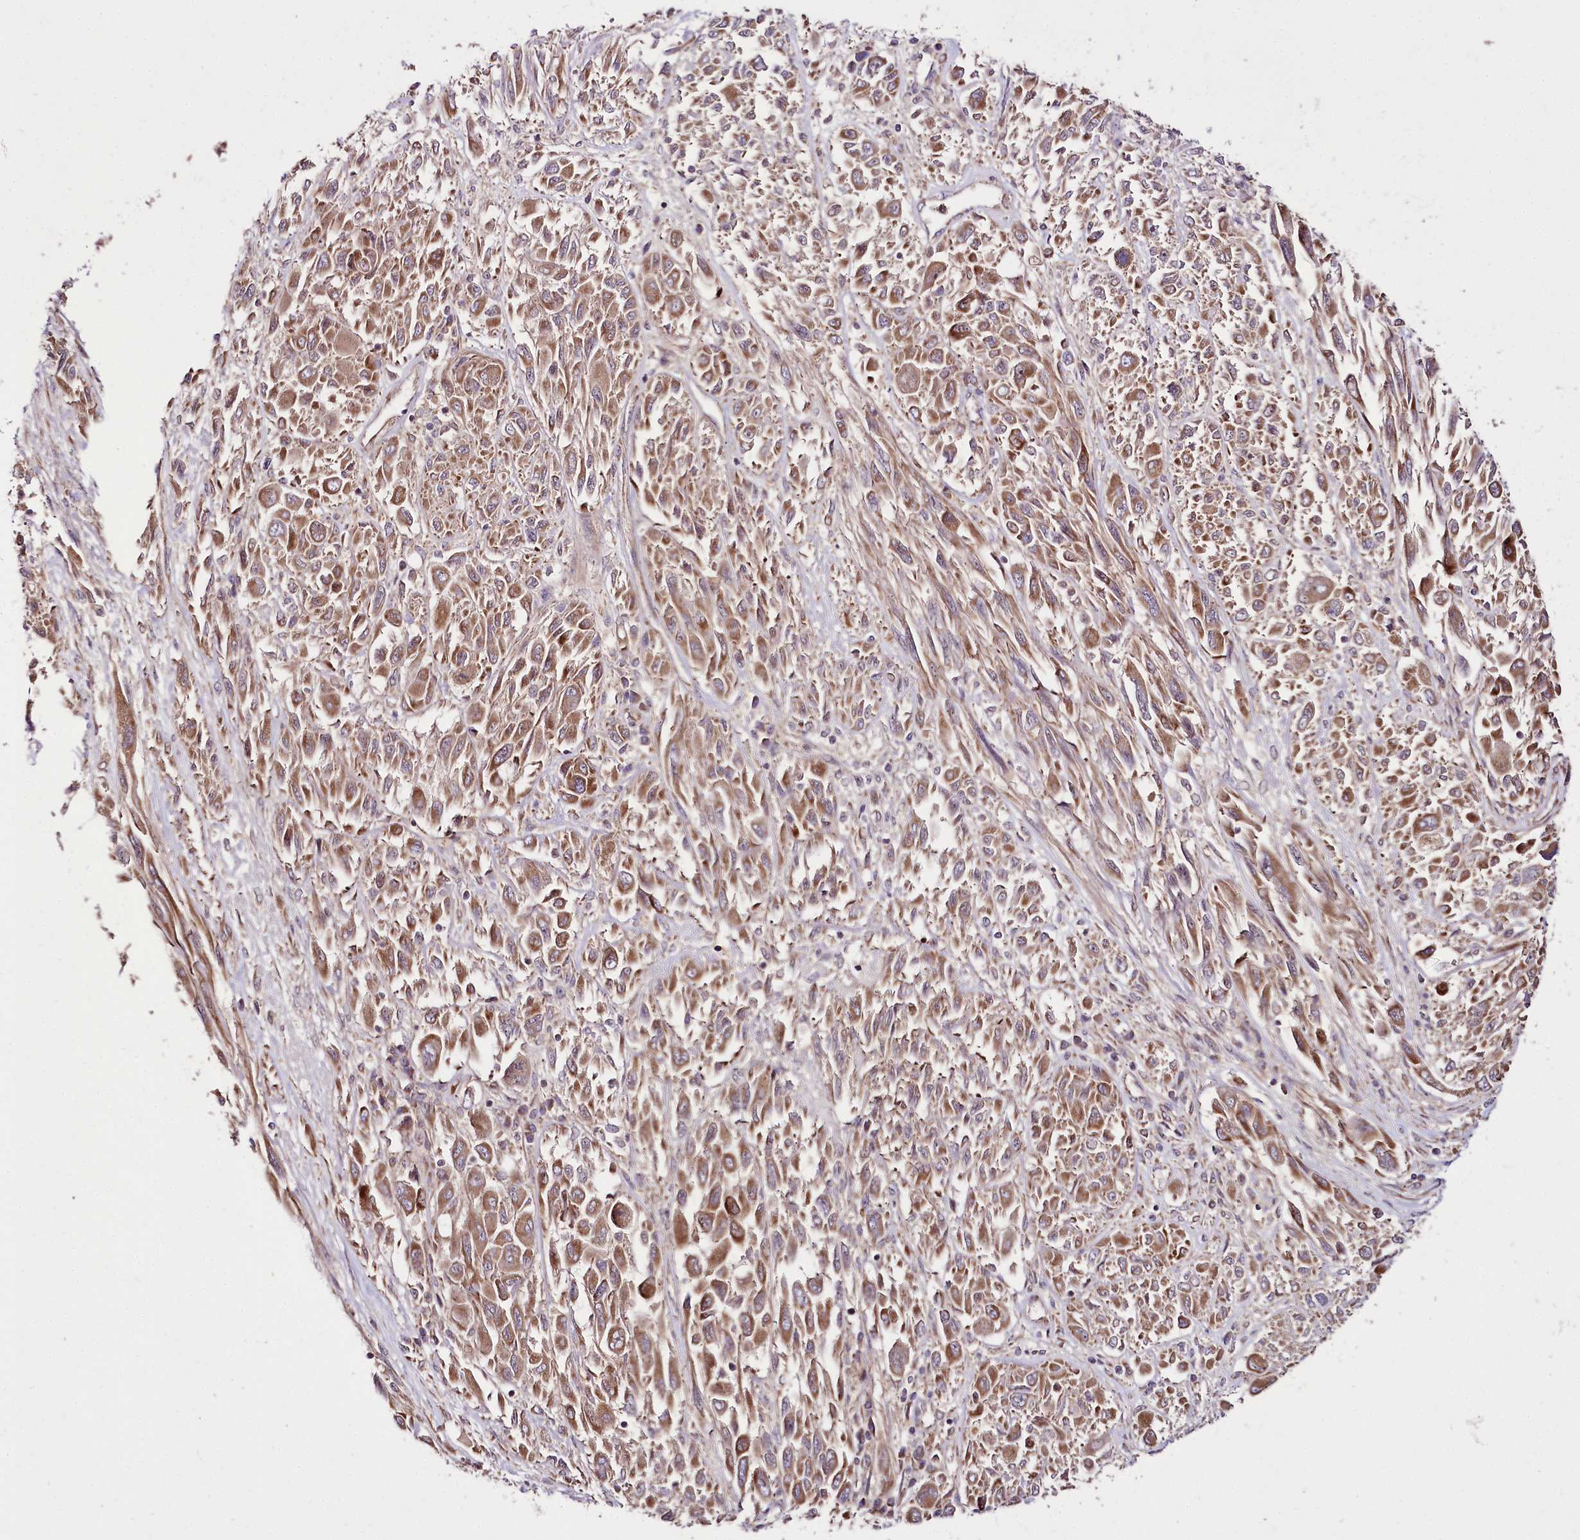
{"staining": {"intensity": "moderate", "quantity": ">75%", "location": "cytoplasmic/membranous"}, "tissue": "melanoma", "cell_type": "Tumor cells", "image_type": "cancer", "snomed": [{"axis": "morphology", "description": "Malignant melanoma, NOS"}, {"axis": "topography", "description": "Skin"}], "caption": "Malignant melanoma stained for a protein (brown) reveals moderate cytoplasmic/membranous positive expression in about >75% of tumor cells.", "gene": "RAB7A", "patient": {"sex": "female", "age": 91}}